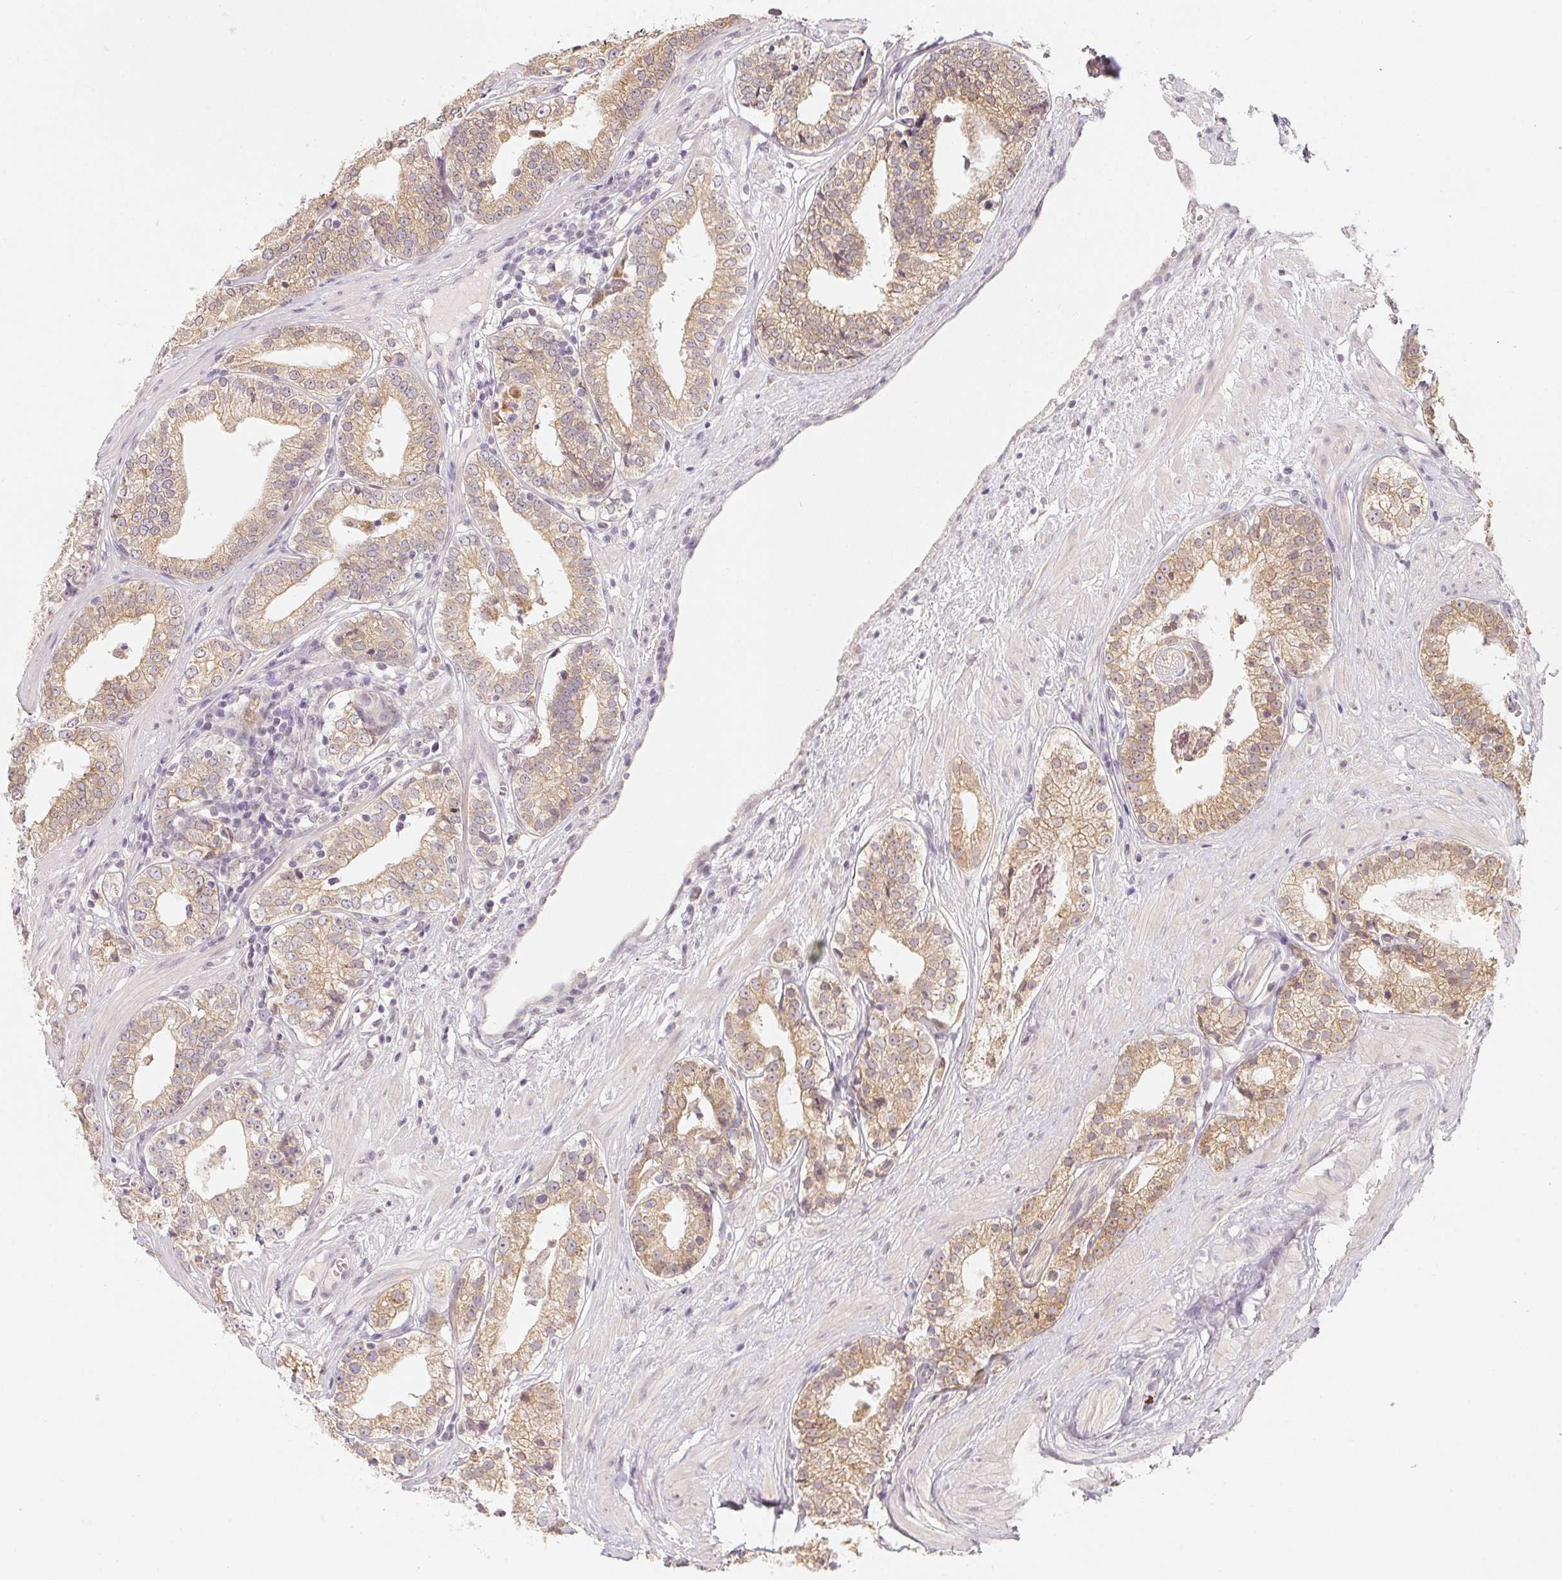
{"staining": {"intensity": "weak", "quantity": ">75%", "location": "cytoplasmic/membranous"}, "tissue": "prostate cancer", "cell_type": "Tumor cells", "image_type": "cancer", "snomed": [{"axis": "morphology", "description": "Adenocarcinoma, Low grade"}, {"axis": "topography", "description": "Prostate"}], "caption": "A brown stain shows weak cytoplasmic/membranous staining of a protein in human prostate cancer tumor cells.", "gene": "SOAT1", "patient": {"sex": "male", "age": 60}}